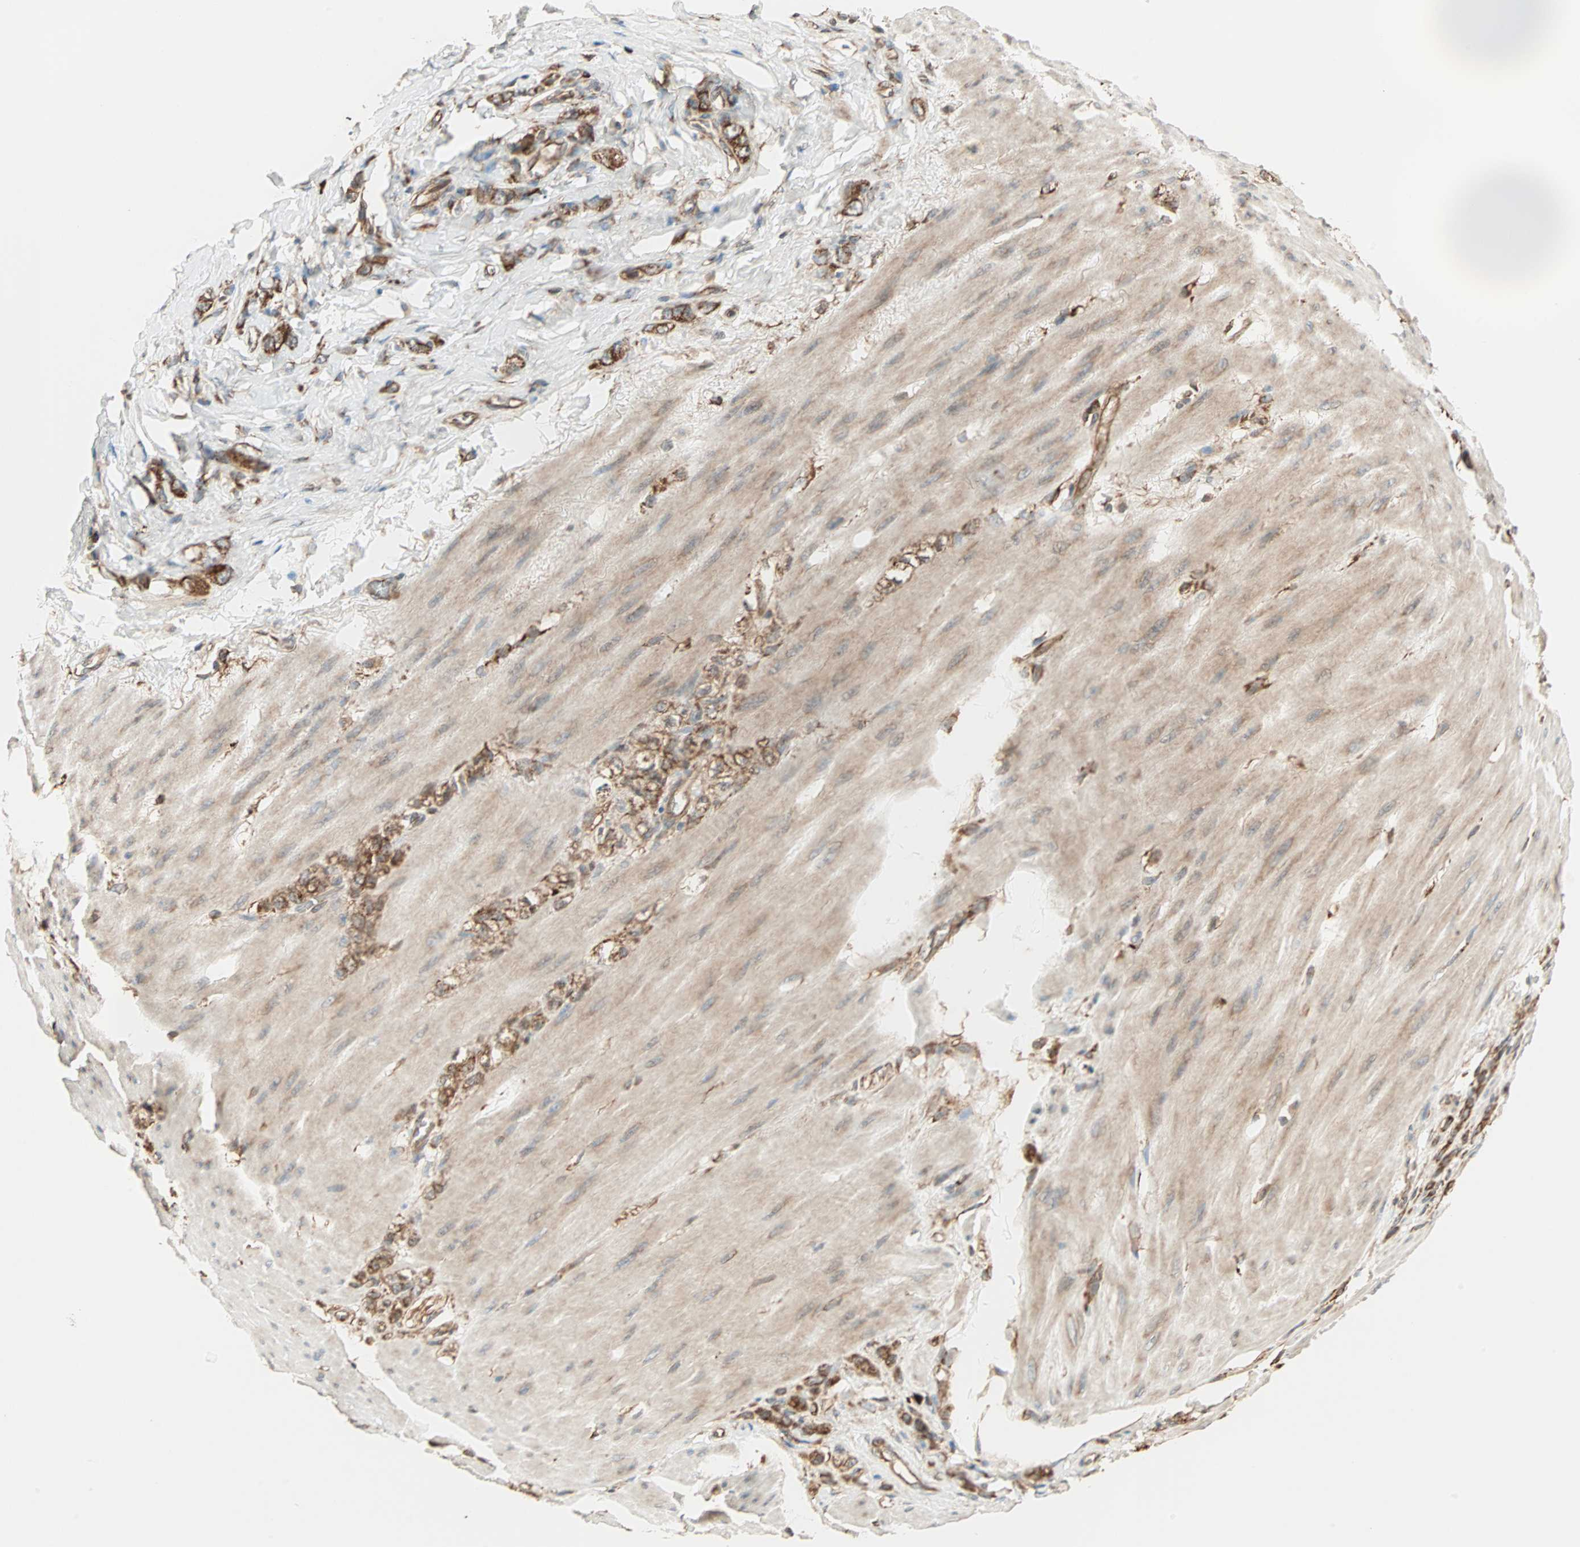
{"staining": {"intensity": "strong", "quantity": ">75%", "location": "cytoplasmic/membranous"}, "tissue": "stomach cancer", "cell_type": "Tumor cells", "image_type": "cancer", "snomed": [{"axis": "morphology", "description": "Adenocarcinoma, NOS"}, {"axis": "topography", "description": "Stomach"}], "caption": "This micrograph shows immunohistochemistry (IHC) staining of human stomach adenocarcinoma, with high strong cytoplasmic/membranous expression in approximately >75% of tumor cells.", "gene": "P4HA1", "patient": {"sex": "male", "age": 82}}